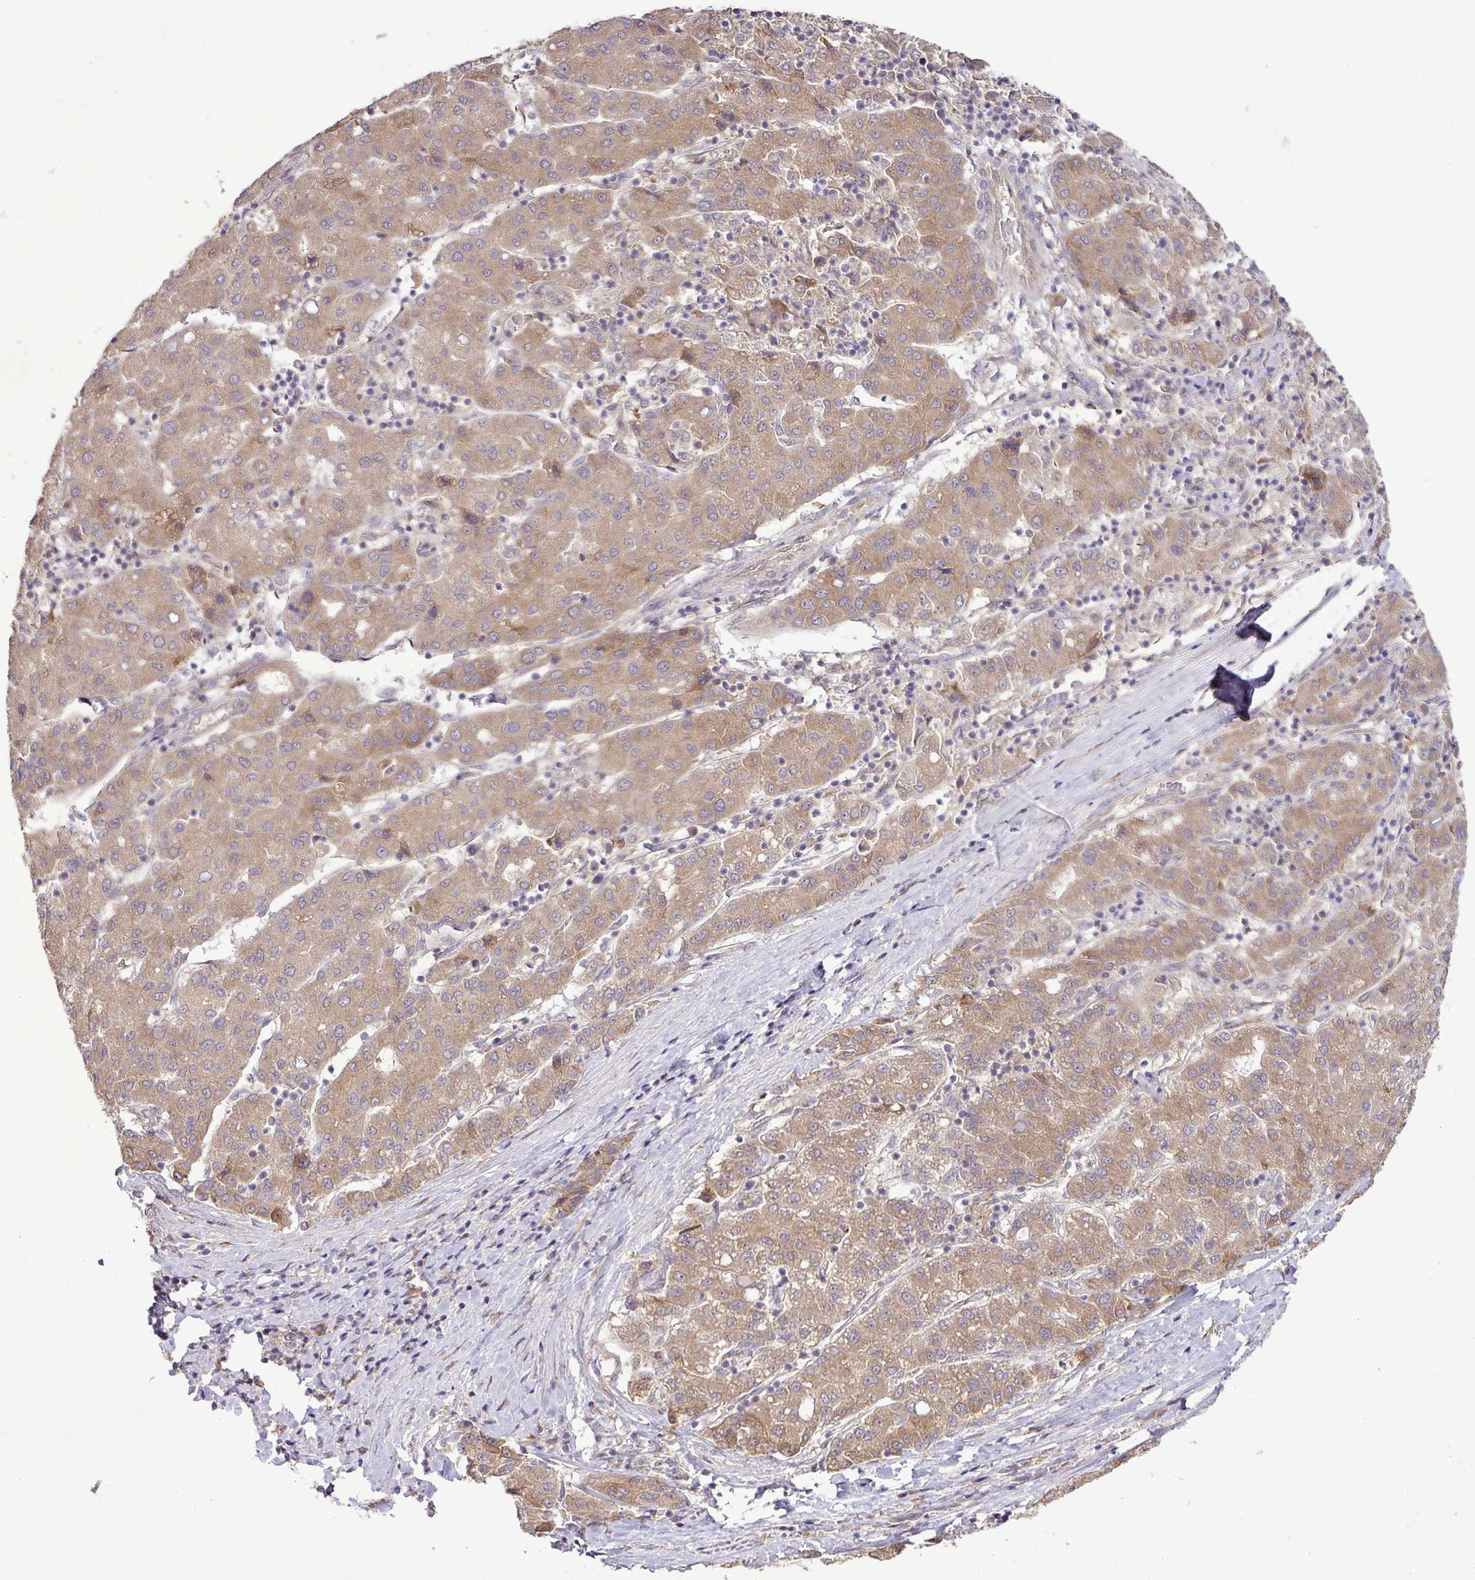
{"staining": {"intensity": "moderate", "quantity": ">75%", "location": "cytoplasmic/membranous"}, "tissue": "liver cancer", "cell_type": "Tumor cells", "image_type": "cancer", "snomed": [{"axis": "morphology", "description": "Carcinoma, Hepatocellular, NOS"}, {"axis": "topography", "description": "Liver"}], "caption": "This photomicrograph demonstrates IHC staining of human hepatocellular carcinoma (liver), with medium moderate cytoplasmic/membranous staining in about >75% of tumor cells.", "gene": "DNAAF4", "patient": {"sex": "male", "age": 65}}